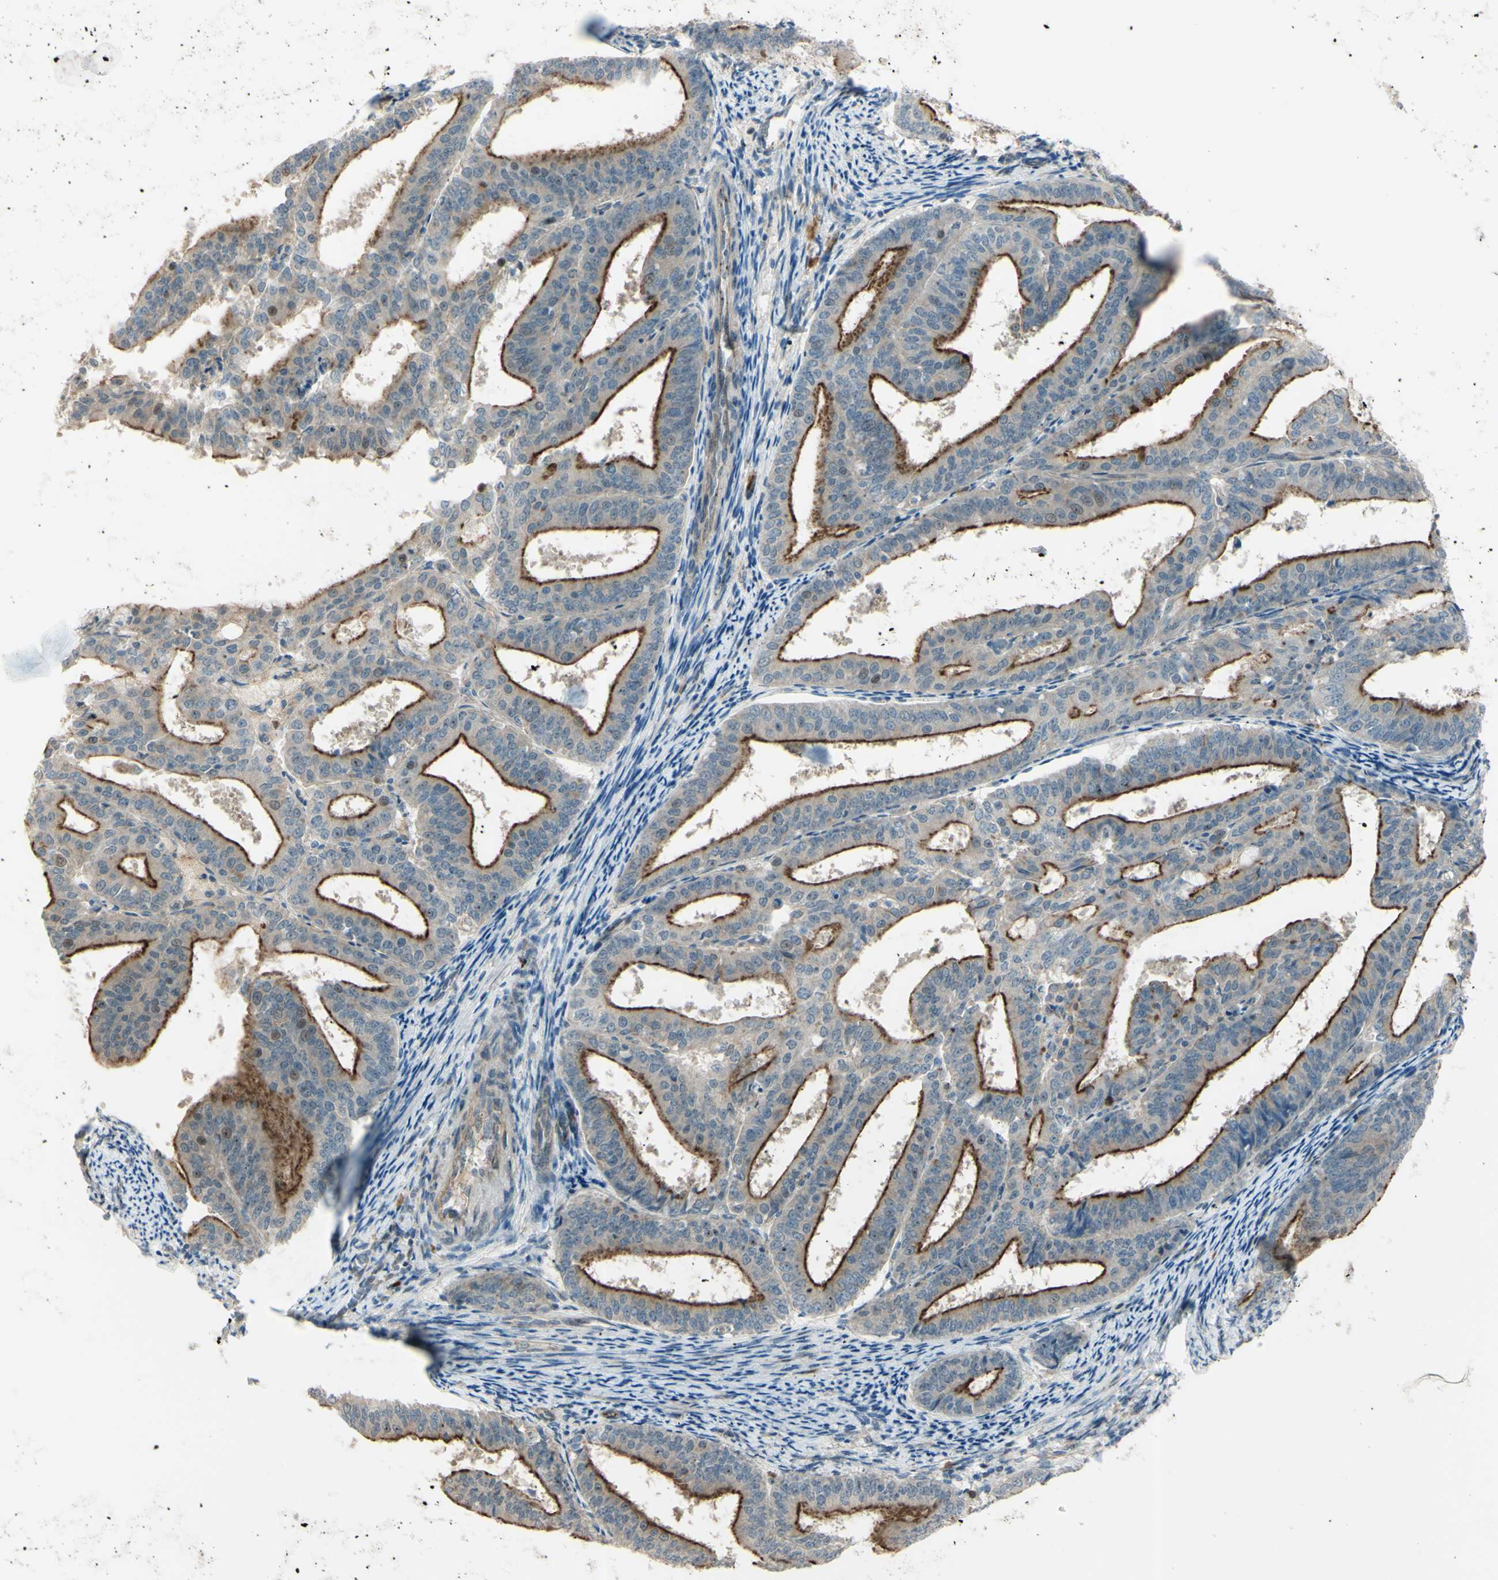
{"staining": {"intensity": "strong", "quantity": "25%-75%", "location": "cytoplasmic/membranous"}, "tissue": "endometrial cancer", "cell_type": "Tumor cells", "image_type": "cancer", "snomed": [{"axis": "morphology", "description": "Adenocarcinoma, NOS"}, {"axis": "topography", "description": "Endometrium"}], "caption": "Adenocarcinoma (endometrial) was stained to show a protein in brown. There is high levels of strong cytoplasmic/membranous staining in about 25%-75% of tumor cells.", "gene": "LMTK2", "patient": {"sex": "female", "age": 63}}